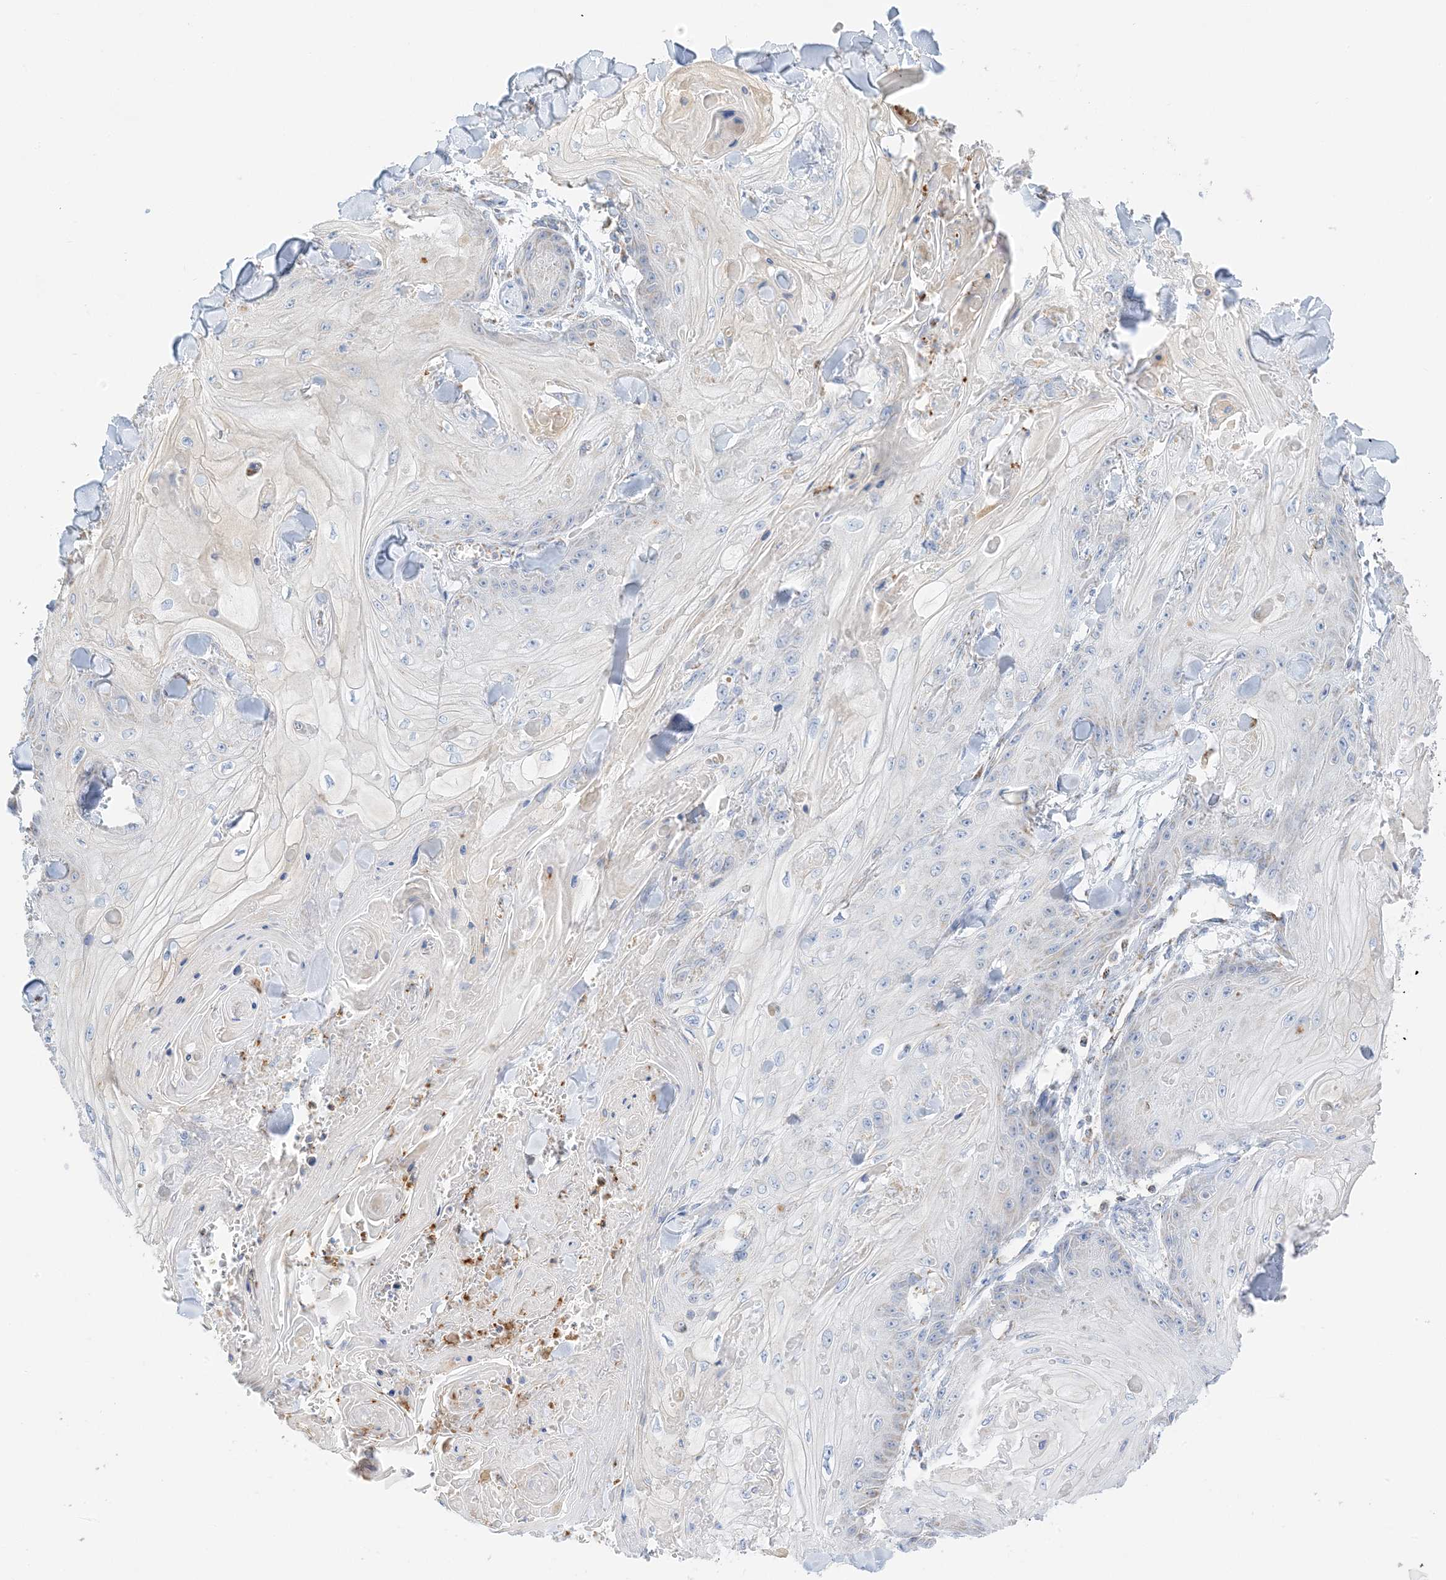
{"staining": {"intensity": "negative", "quantity": "none", "location": "none"}, "tissue": "skin cancer", "cell_type": "Tumor cells", "image_type": "cancer", "snomed": [{"axis": "morphology", "description": "Squamous cell carcinoma, NOS"}, {"axis": "topography", "description": "Skin"}], "caption": "High power microscopy micrograph of an immunohistochemistry image of skin cancer, revealing no significant positivity in tumor cells.", "gene": "CAPN13", "patient": {"sex": "male", "age": 74}}